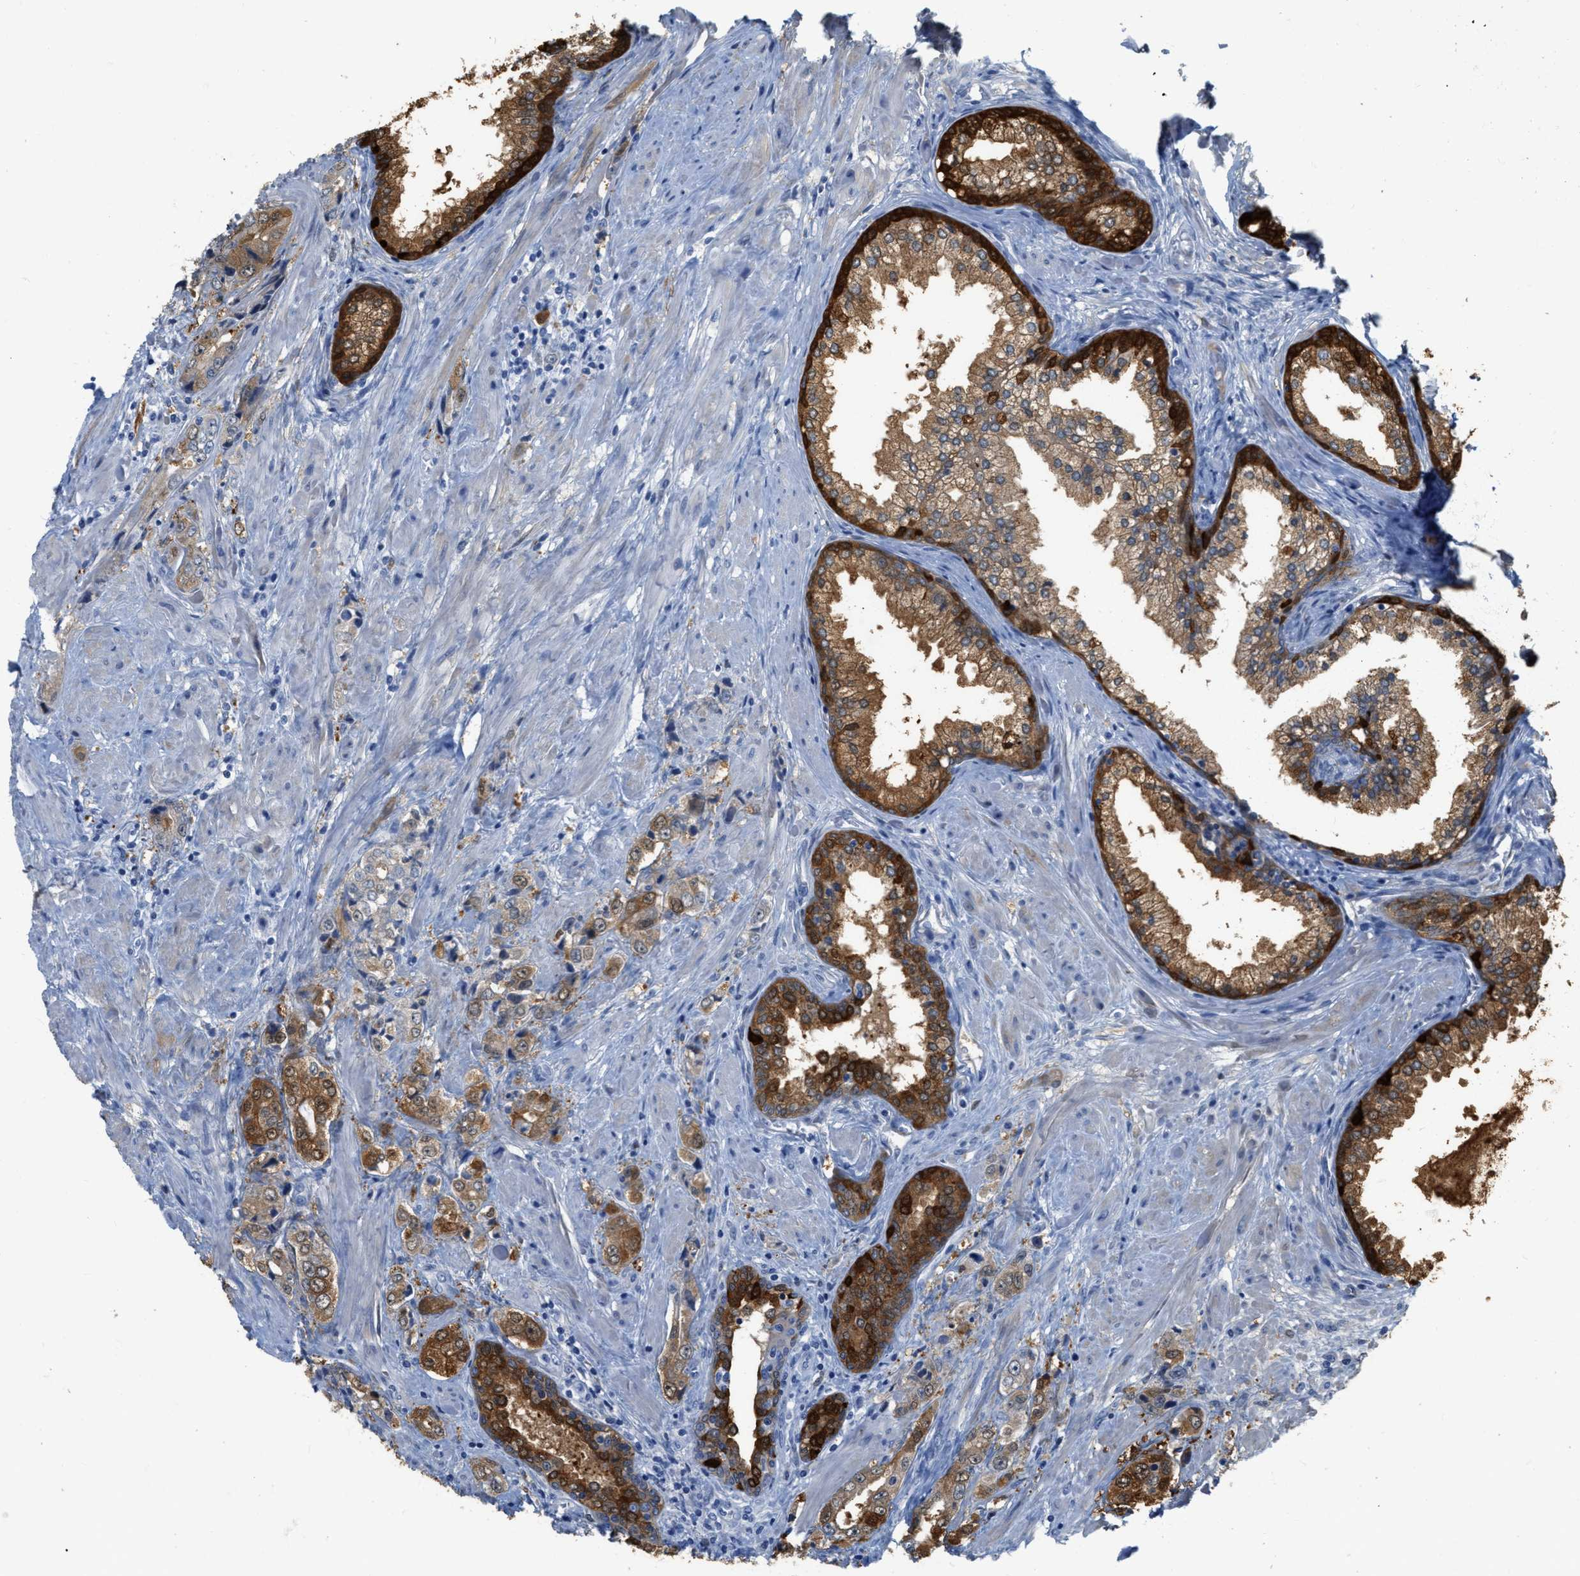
{"staining": {"intensity": "moderate", "quantity": ">75%", "location": "cytoplasmic/membranous"}, "tissue": "prostate cancer", "cell_type": "Tumor cells", "image_type": "cancer", "snomed": [{"axis": "morphology", "description": "Adenocarcinoma, High grade"}, {"axis": "topography", "description": "Prostate"}], "caption": "A brown stain labels moderate cytoplasmic/membranous positivity of a protein in human prostate cancer tumor cells.", "gene": "CRYM", "patient": {"sex": "male", "age": 61}}